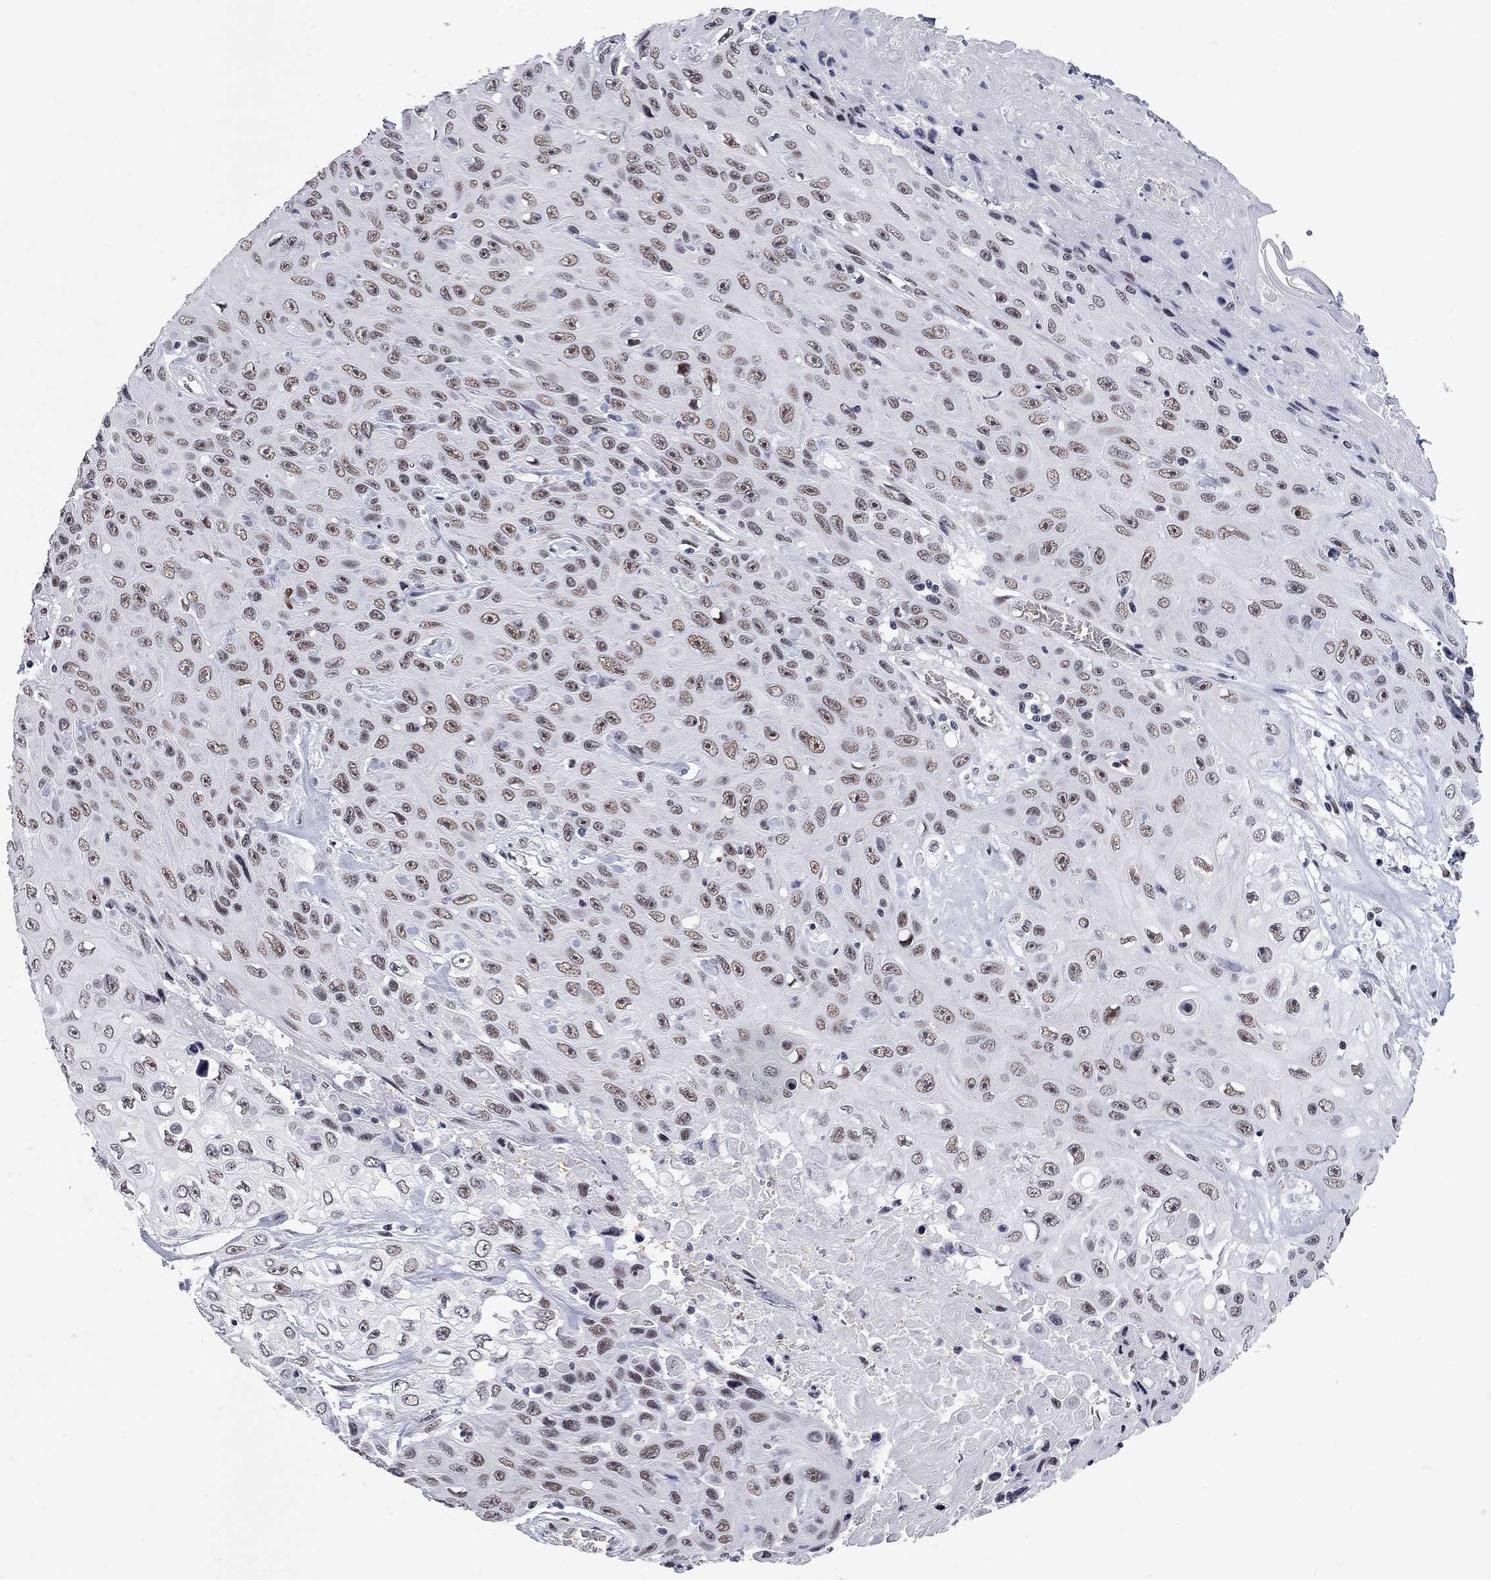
{"staining": {"intensity": "weak", "quantity": ">75%", "location": "nuclear"}, "tissue": "skin cancer", "cell_type": "Tumor cells", "image_type": "cancer", "snomed": [{"axis": "morphology", "description": "Squamous cell carcinoma, NOS"}, {"axis": "topography", "description": "Skin"}], "caption": "The histopathology image demonstrates a brown stain indicating the presence of a protein in the nuclear of tumor cells in skin cancer (squamous cell carcinoma). Using DAB (3,3'-diaminobenzidine) (brown) and hematoxylin (blue) stains, captured at high magnification using brightfield microscopy.", "gene": "ZBTB47", "patient": {"sex": "male", "age": 82}}